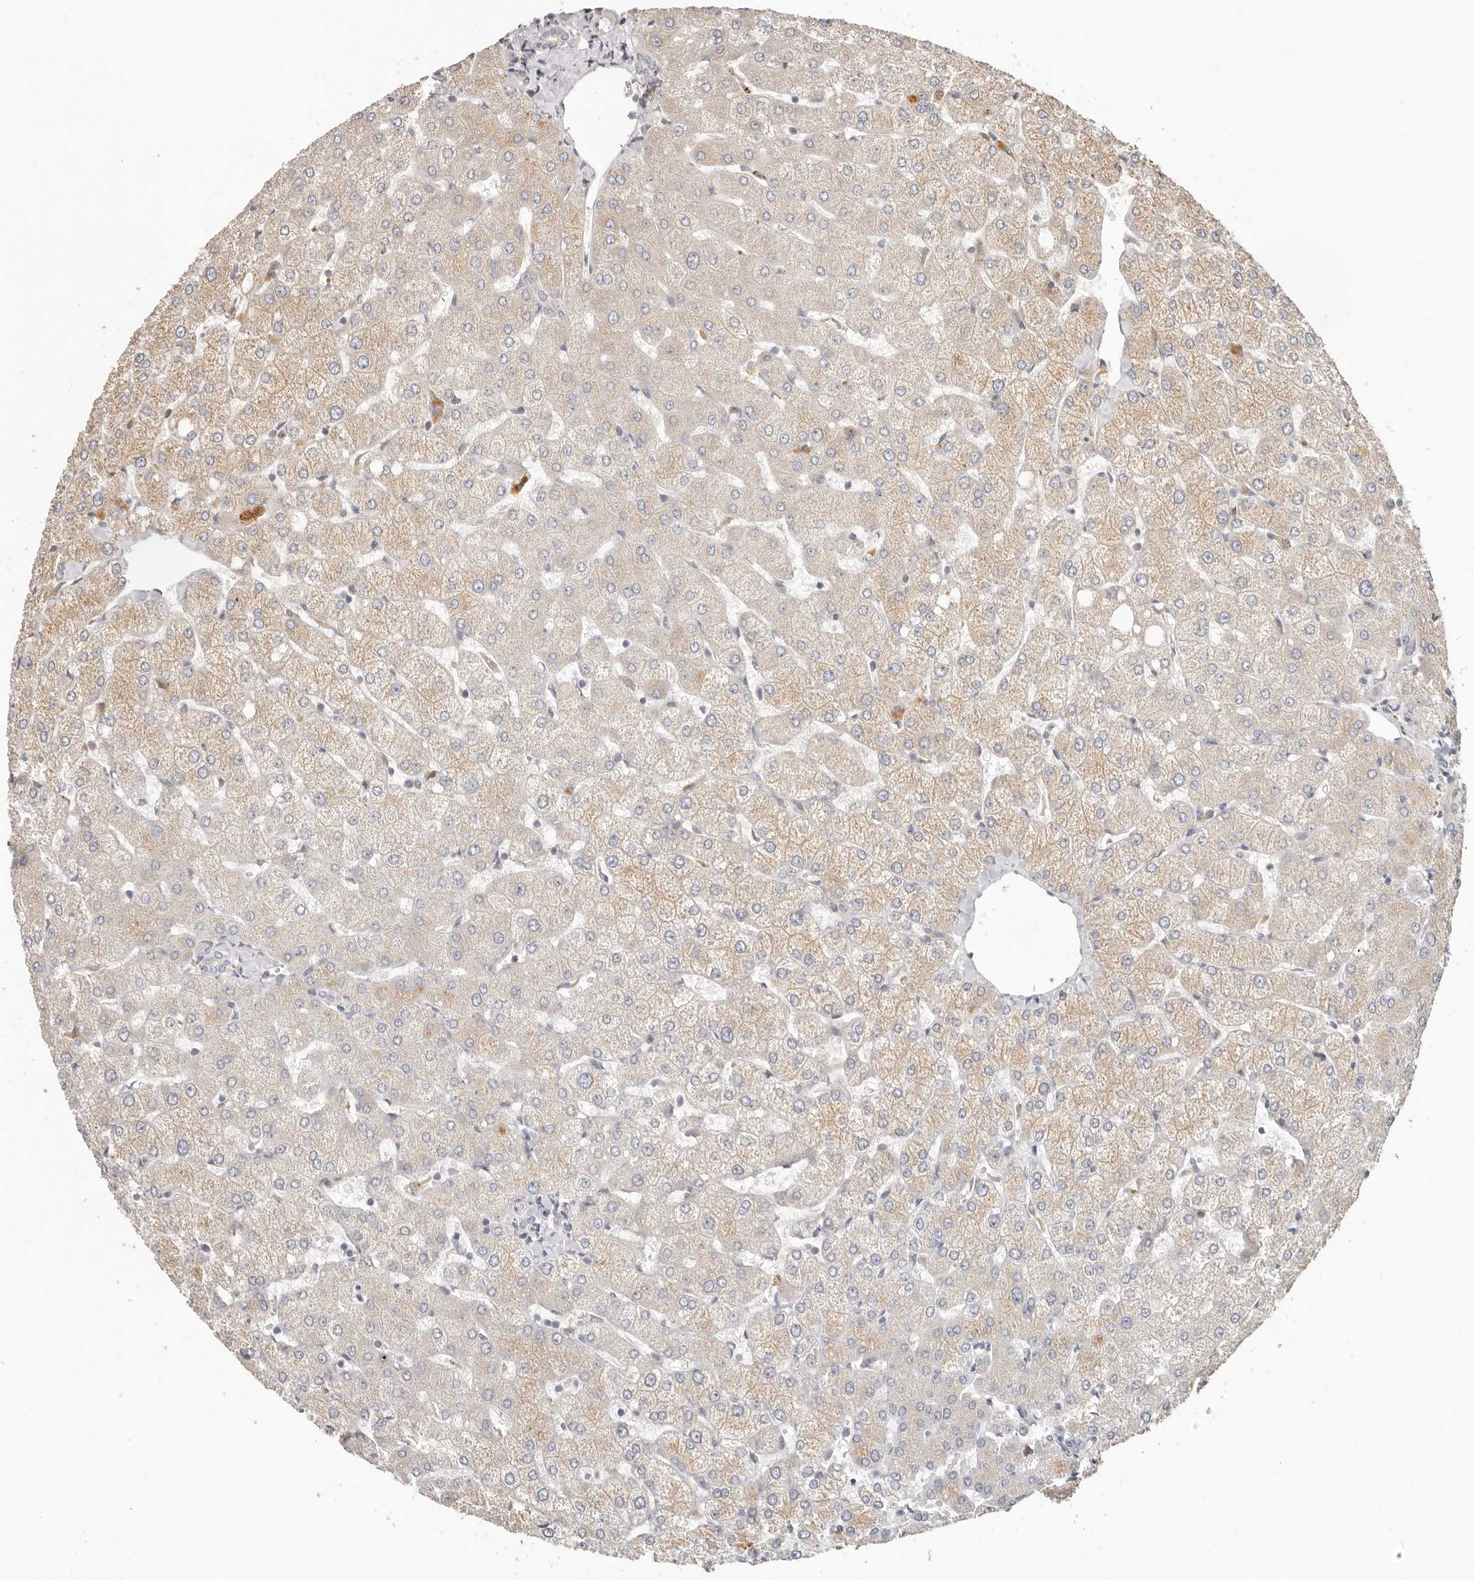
{"staining": {"intensity": "negative", "quantity": "none", "location": "none"}, "tissue": "liver", "cell_type": "Cholangiocytes", "image_type": "normal", "snomed": [{"axis": "morphology", "description": "Normal tissue, NOS"}, {"axis": "topography", "description": "Liver"}], "caption": "Liver stained for a protein using immunohistochemistry (IHC) exhibits no expression cholangiocytes.", "gene": "MTFR2", "patient": {"sex": "female", "age": 54}}